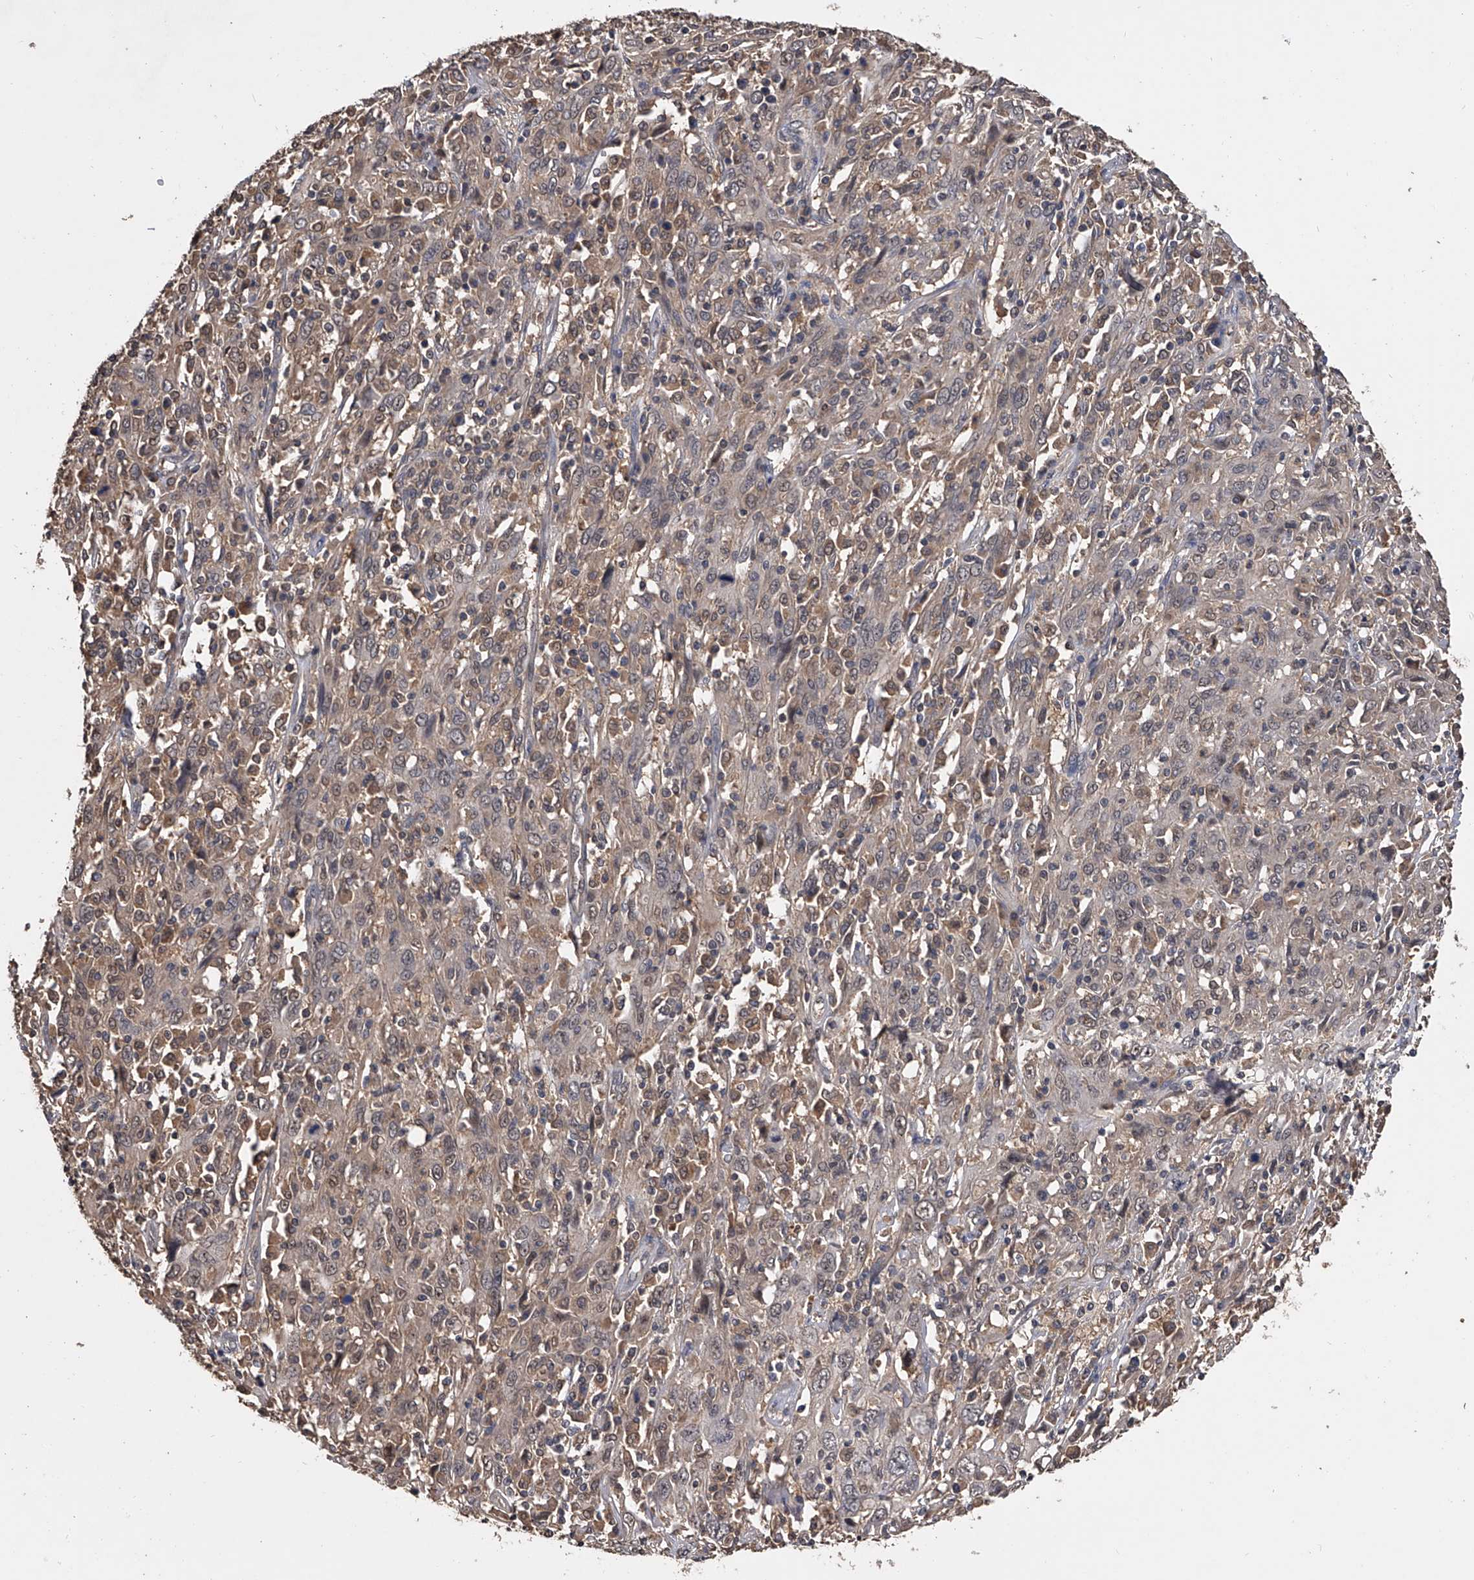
{"staining": {"intensity": "weak", "quantity": "<25%", "location": "cytoplasmic/membranous"}, "tissue": "cervical cancer", "cell_type": "Tumor cells", "image_type": "cancer", "snomed": [{"axis": "morphology", "description": "Squamous cell carcinoma, NOS"}, {"axis": "topography", "description": "Cervix"}], "caption": "Cervical cancer (squamous cell carcinoma) was stained to show a protein in brown. There is no significant staining in tumor cells. (DAB IHC with hematoxylin counter stain).", "gene": "EFCAB7", "patient": {"sex": "female", "age": 46}}